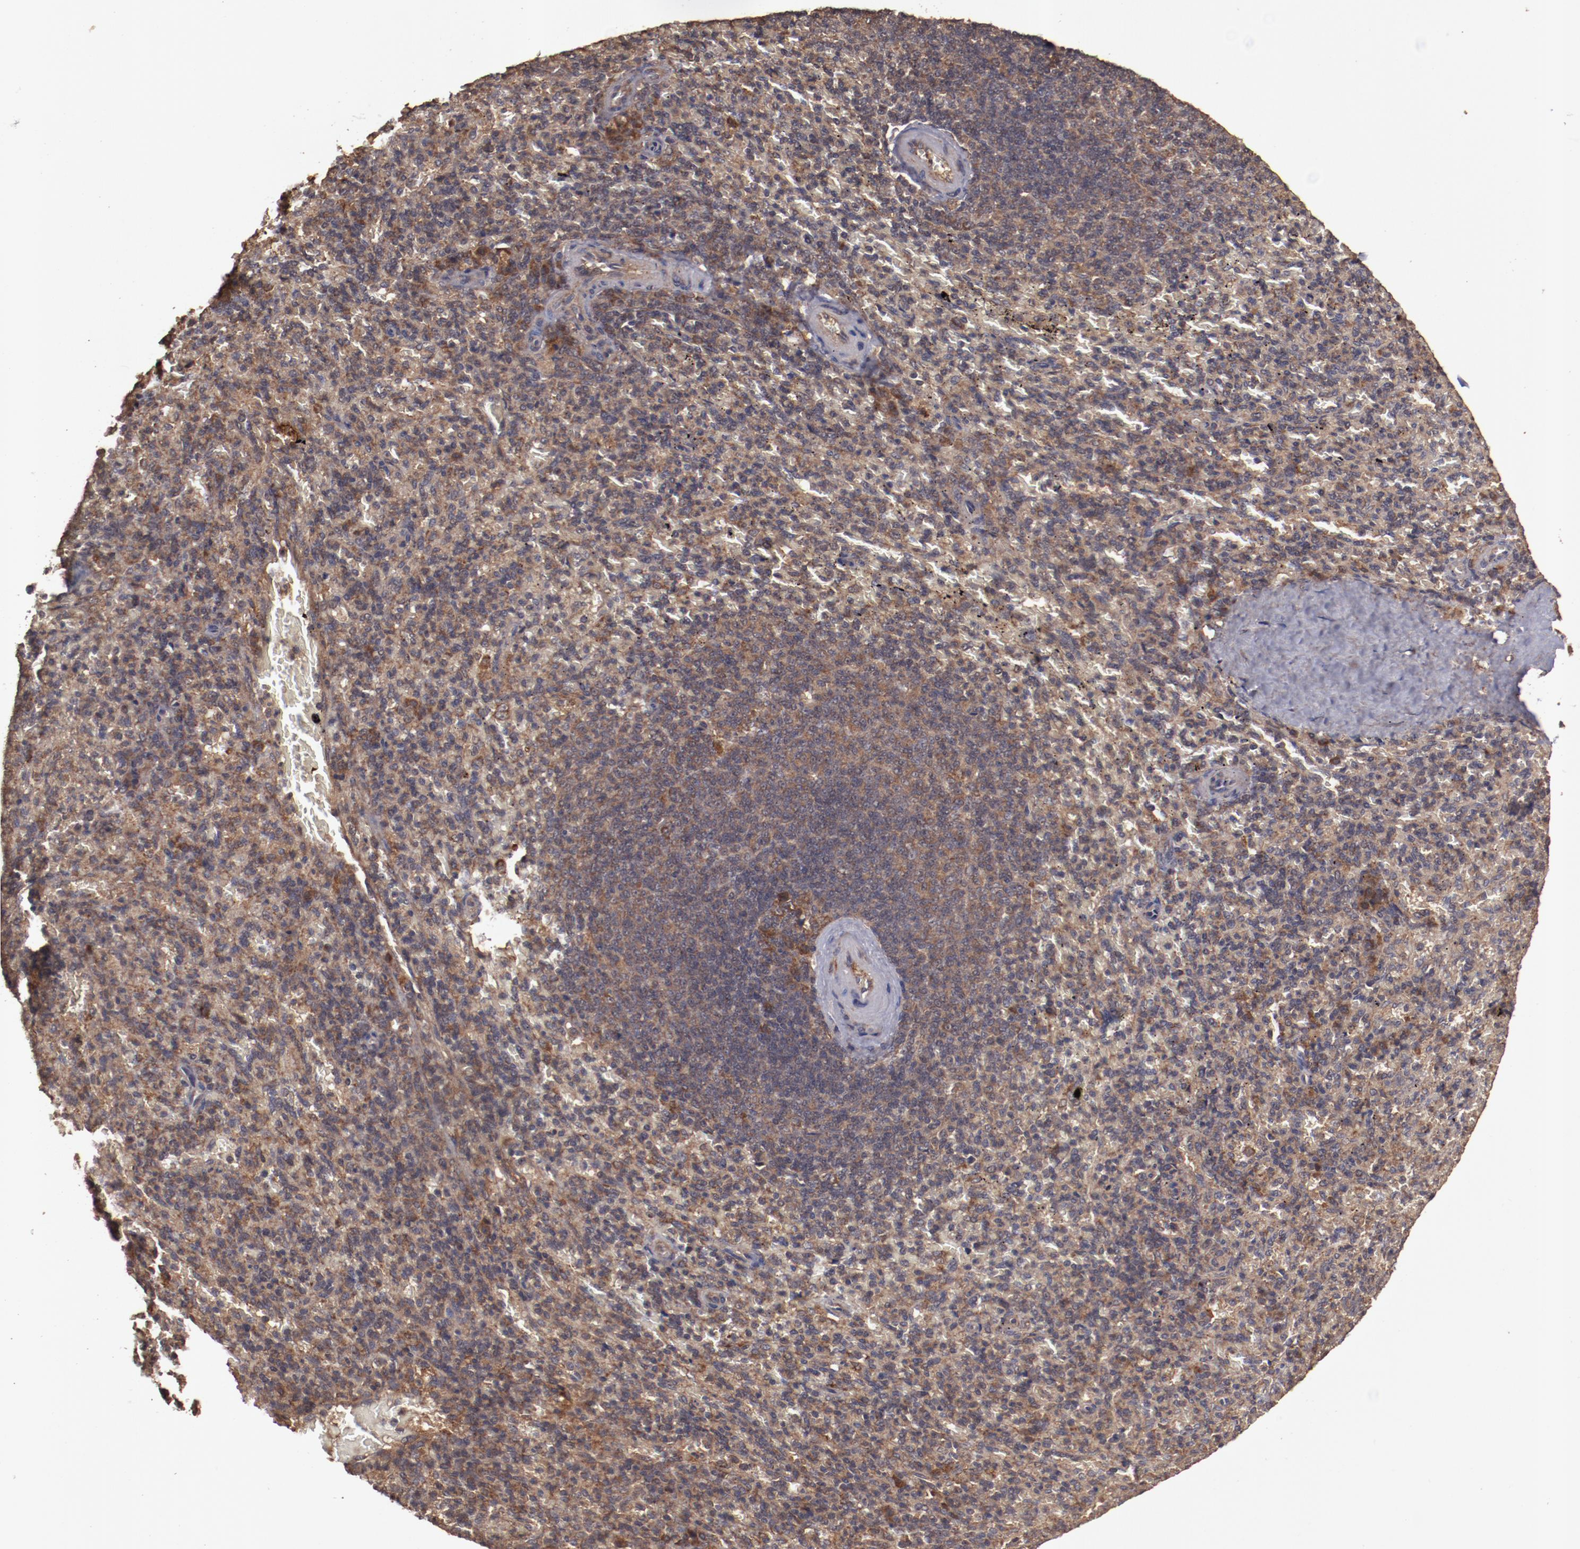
{"staining": {"intensity": "moderate", "quantity": ">75%", "location": "cytoplasmic/membranous"}, "tissue": "spleen", "cell_type": "Cells in red pulp", "image_type": "normal", "snomed": [{"axis": "morphology", "description": "Normal tissue, NOS"}, {"axis": "topography", "description": "Spleen"}], "caption": "Immunohistochemistry (IHC) image of unremarkable spleen stained for a protein (brown), which shows medium levels of moderate cytoplasmic/membranous staining in about >75% of cells in red pulp.", "gene": "TXNDC16", "patient": {"sex": "female", "age": 43}}